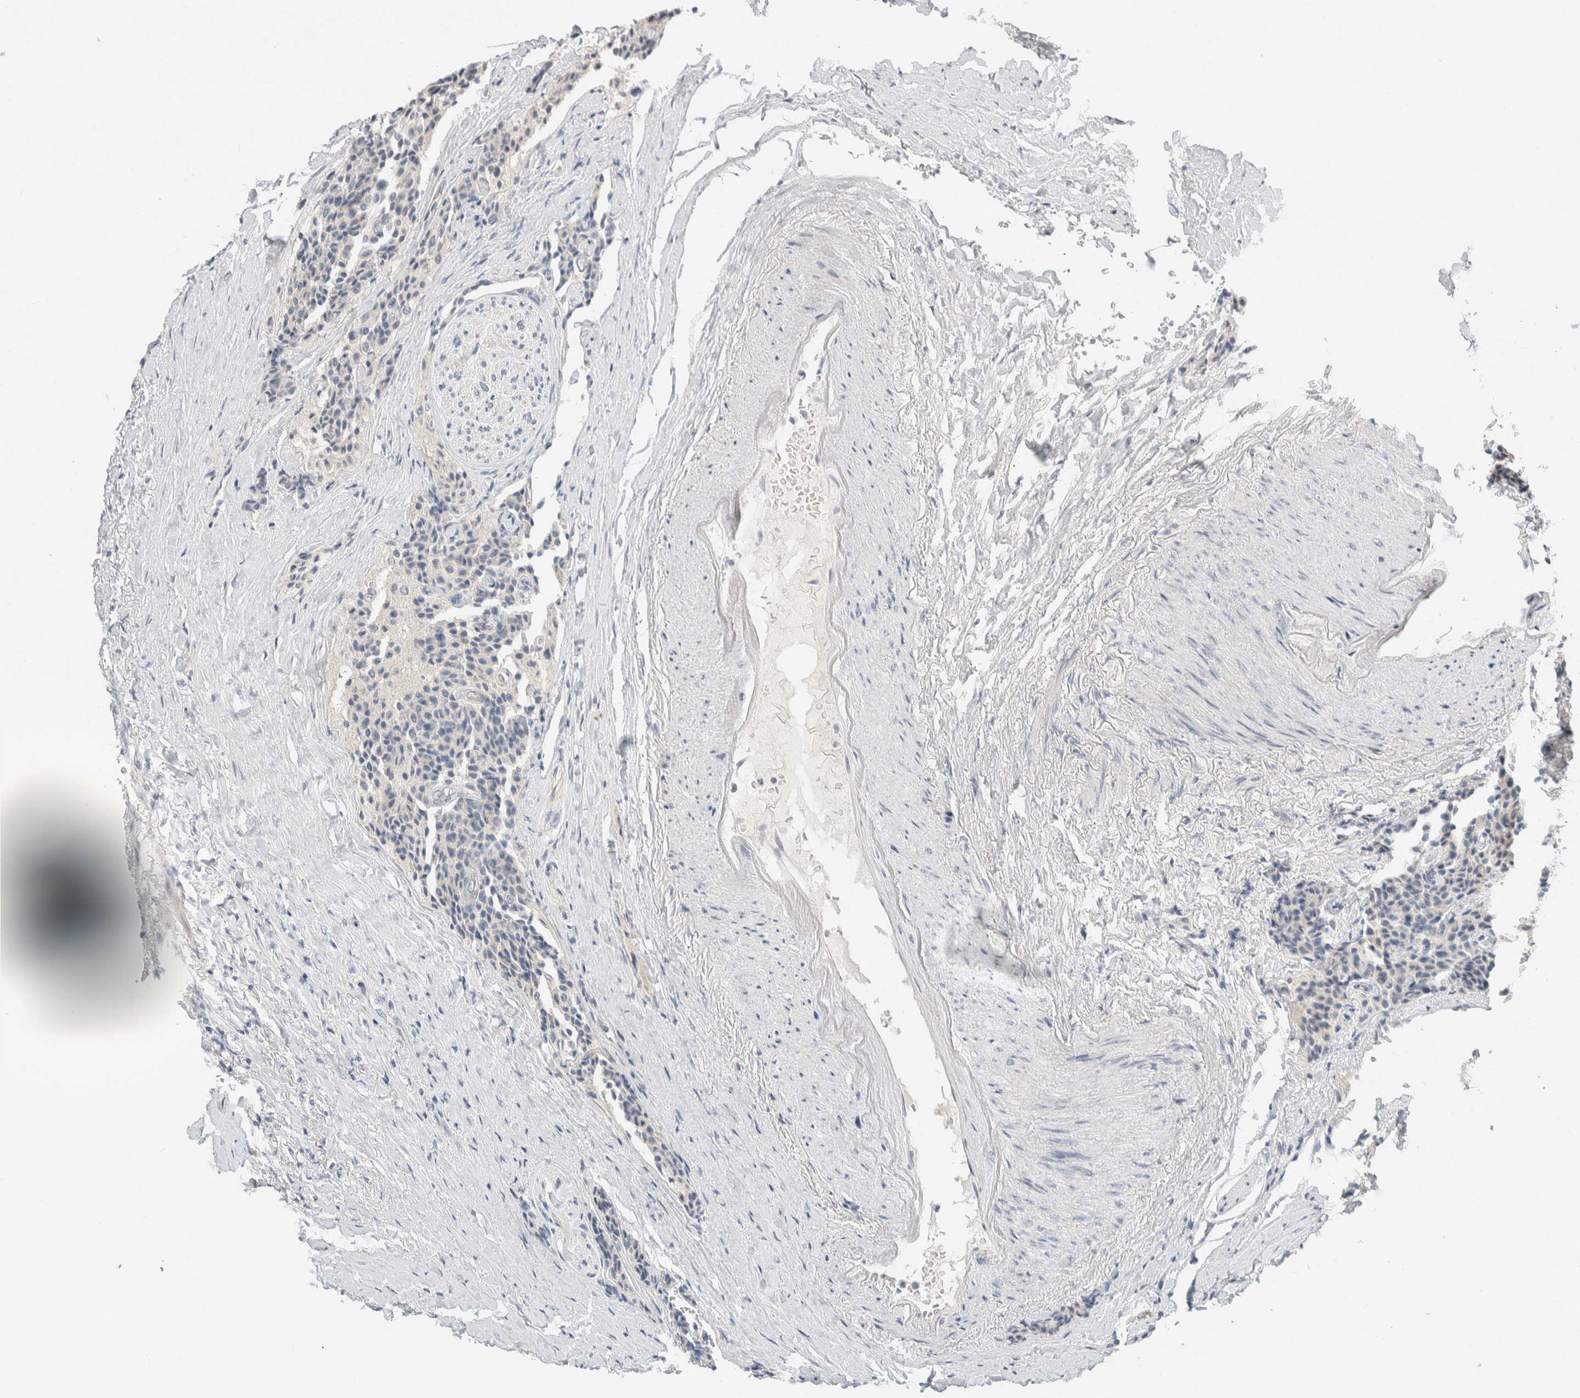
{"staining": {"intensity": "negative", "quantity": "none", "location": "none"}, "tissue": "carcinoid", "cell_type": "Tumor cells", "image_type": "cancer", "snomed": [{"axis": "morphology", "description": "Carcinoid, malignant, NOS"}, {"axis": "topography", "description": "Colon"}], "caption": "IHC photomicrograph of carcinoid stained for a protein (brown), which reveals no expression in tumor cells. (DAB immunohistochemistry (IHC) with hematoxylin counter stain).", "gene": "TMEM184B", "patient": {"sex": "female", "age": 61}}